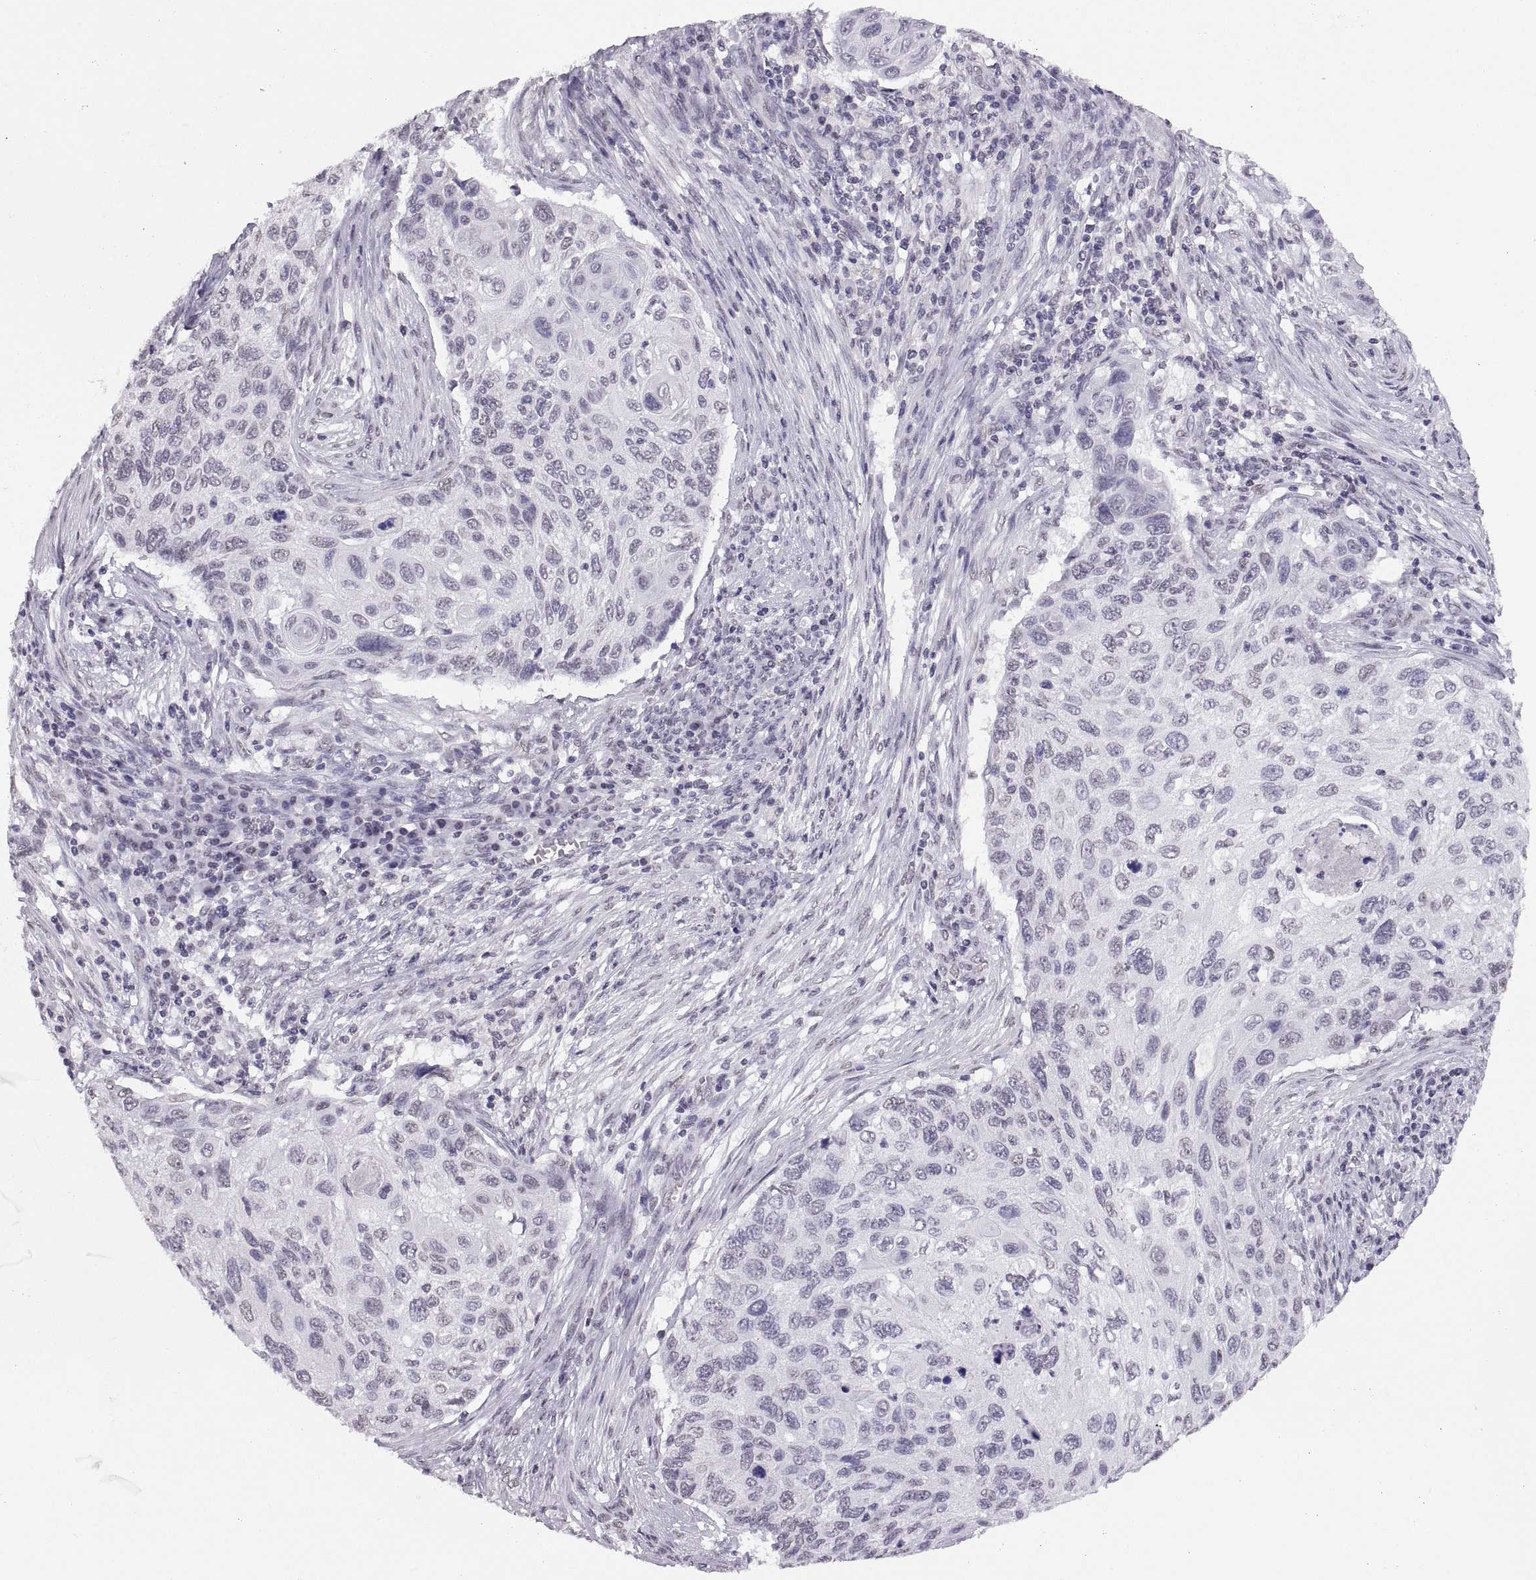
{"staining": {"intensity": "negative", "quantity": "none", "location": "none"}, "tissue": "cervical cancer", "cell_type": "Tumor cells", "image_type": "cancer", "snomed": [{"axis": "morphology", "description": "Squamous cell carcinoma, NOS"}, {"axis": "topography", "description": "Cervix"}], "caption": "Immunohistochemistry of human cervical squamous cell carcinoma reveals no staining in tumor cells. Nuclei are stained in blue.", "gene": "CARTPT", "patient": {"sex": "female", "age": 70}}